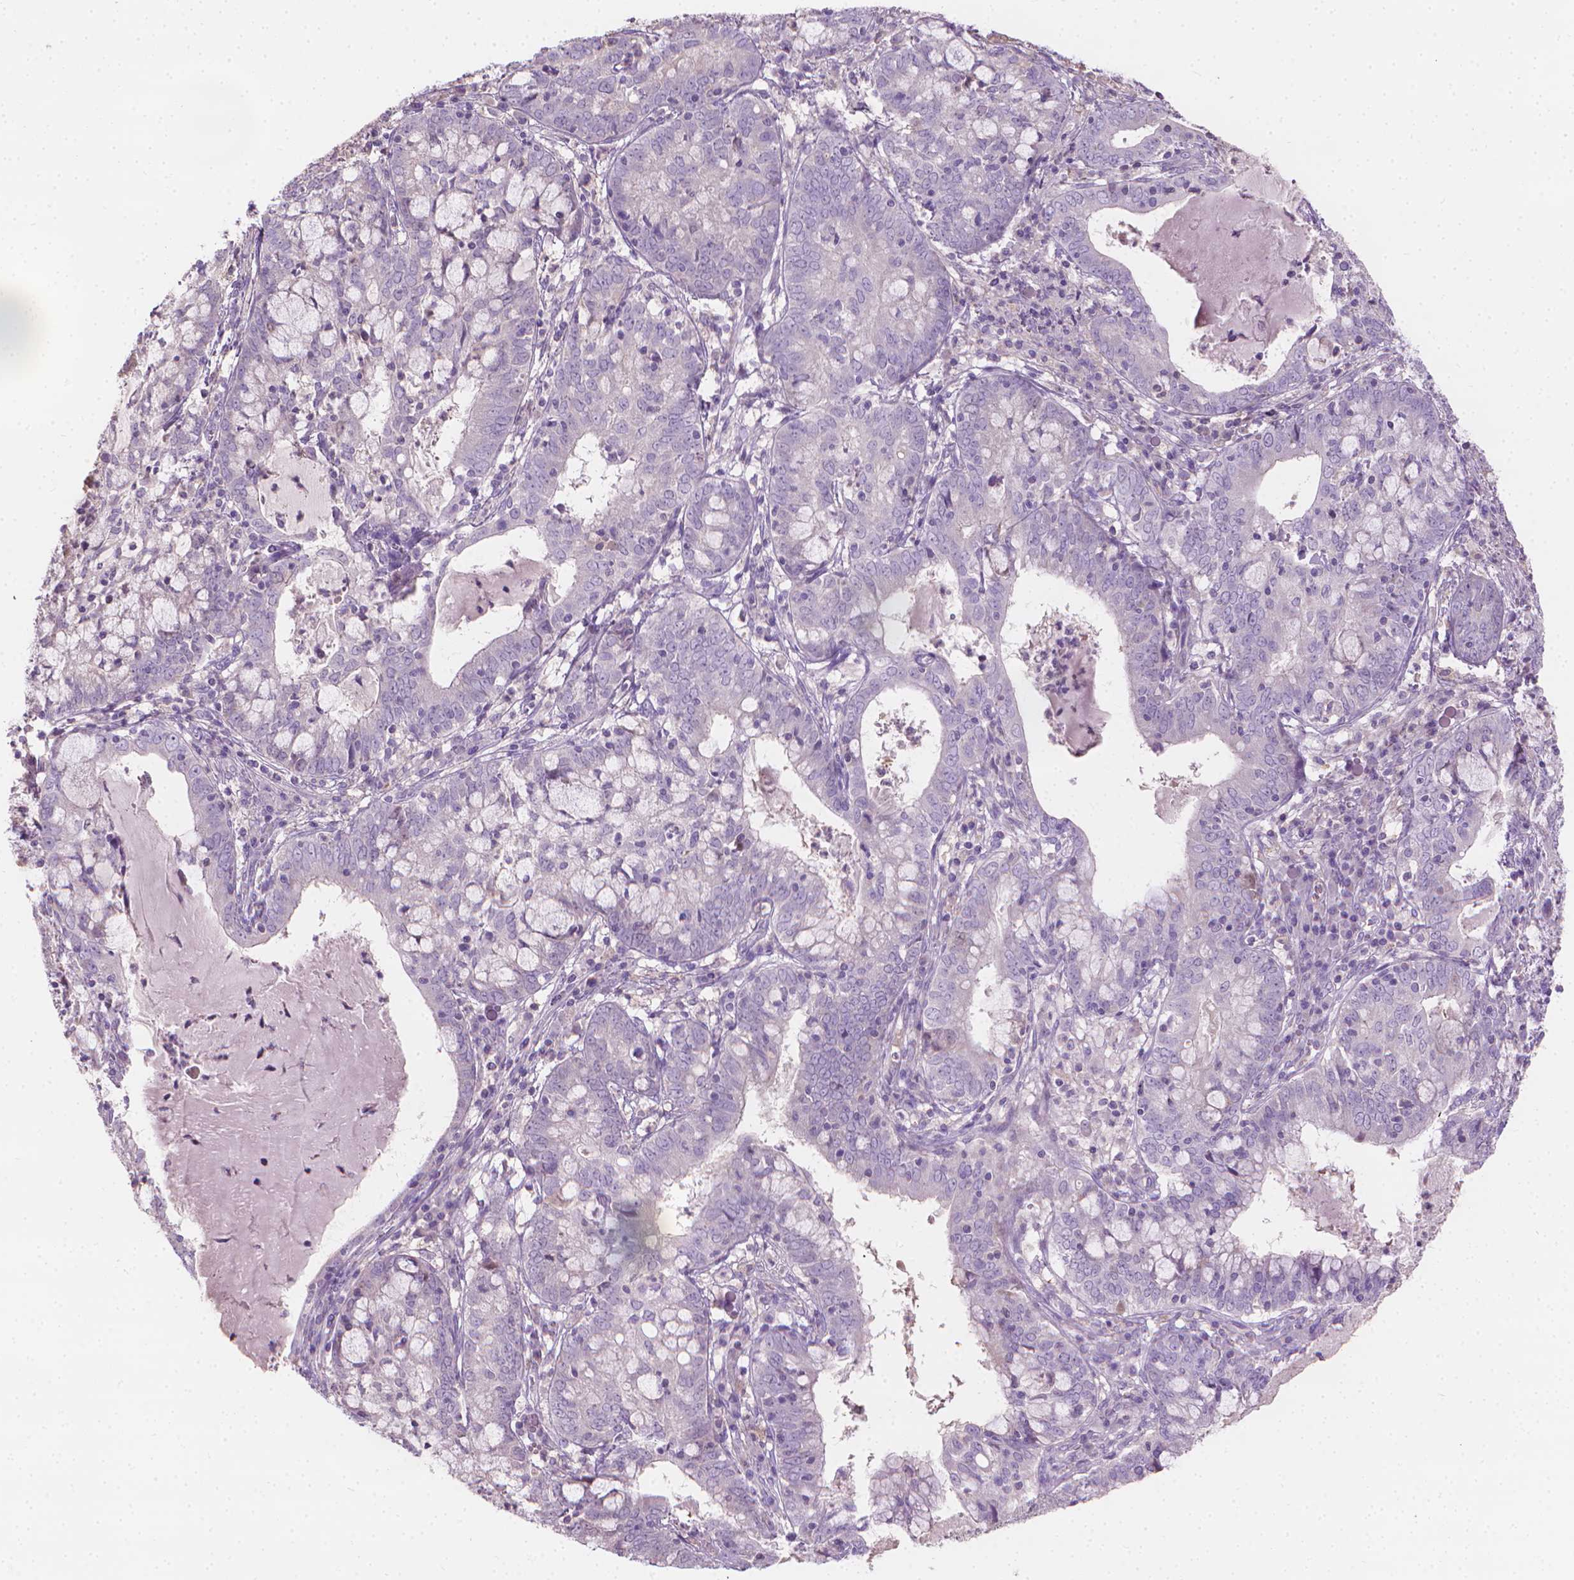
{"staining": {"intensity": "negative", "quantity": "none", "location": "none"}, "tissue": "cervical cancer", "cell_type": "Tumor cells", "image_type": "cancer", "snomed": [{"axis": "morphology", "description": "Adenocarcinoma, NOS"}, {"axis": "topography", "description": "Cervix"}], "caption": "Histopathology image shows no significant protein expression in tumor cells of adenocarcinoma (cervical).", "gene": "CABCOCO1", "patient": {"sex": "female", "age": 40}}